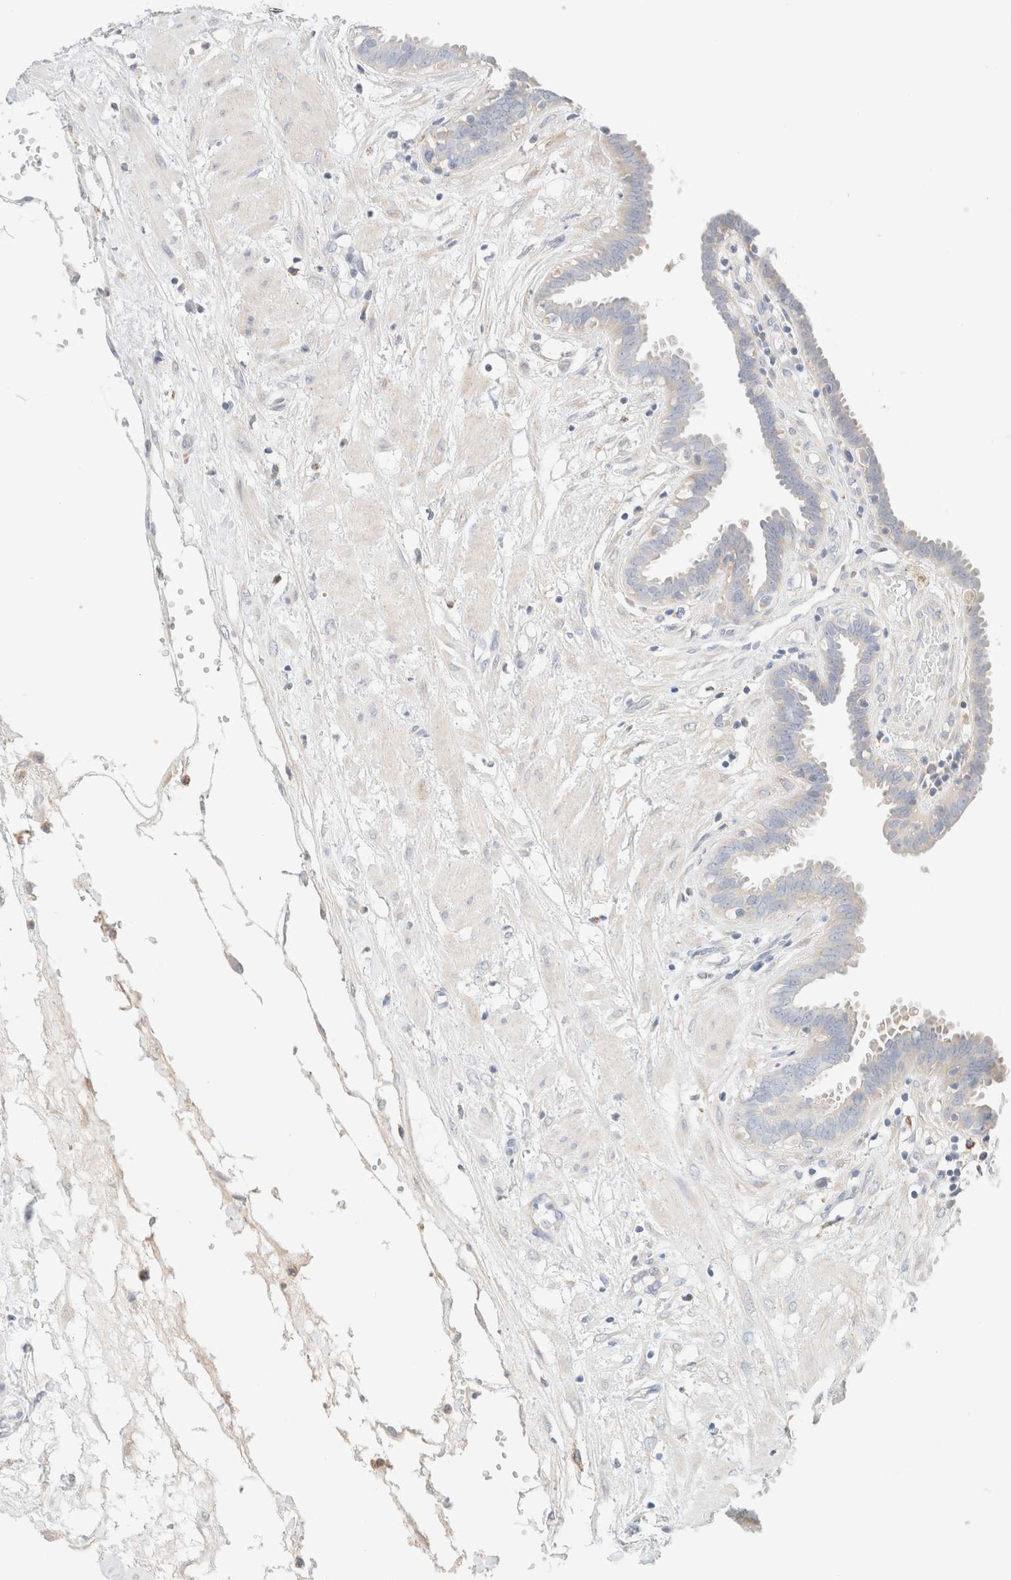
{"staining": {"intensity": "weak", "quantity": "<25%", "location": "cytoplasmic/membranous"}, "tissue": "fallopian tube", "cell_type": "Glandular cells", "image_type": "normal", "snomed": [{"axis": "morphology", "description": "Normal tissue, NOS"}, {"axis": "topography", "description": "Fallopian tube"}, {"axis": "topography", "description": "Placenta"}], "caption": "Glandular cells show no significant expression in unremarkable fallopian tube. (DAB immunohistochemistry (IHC) with hematoxylin counter stain).", "gene": "SARM1", "patient": {"sex": "female", "age": 32}}